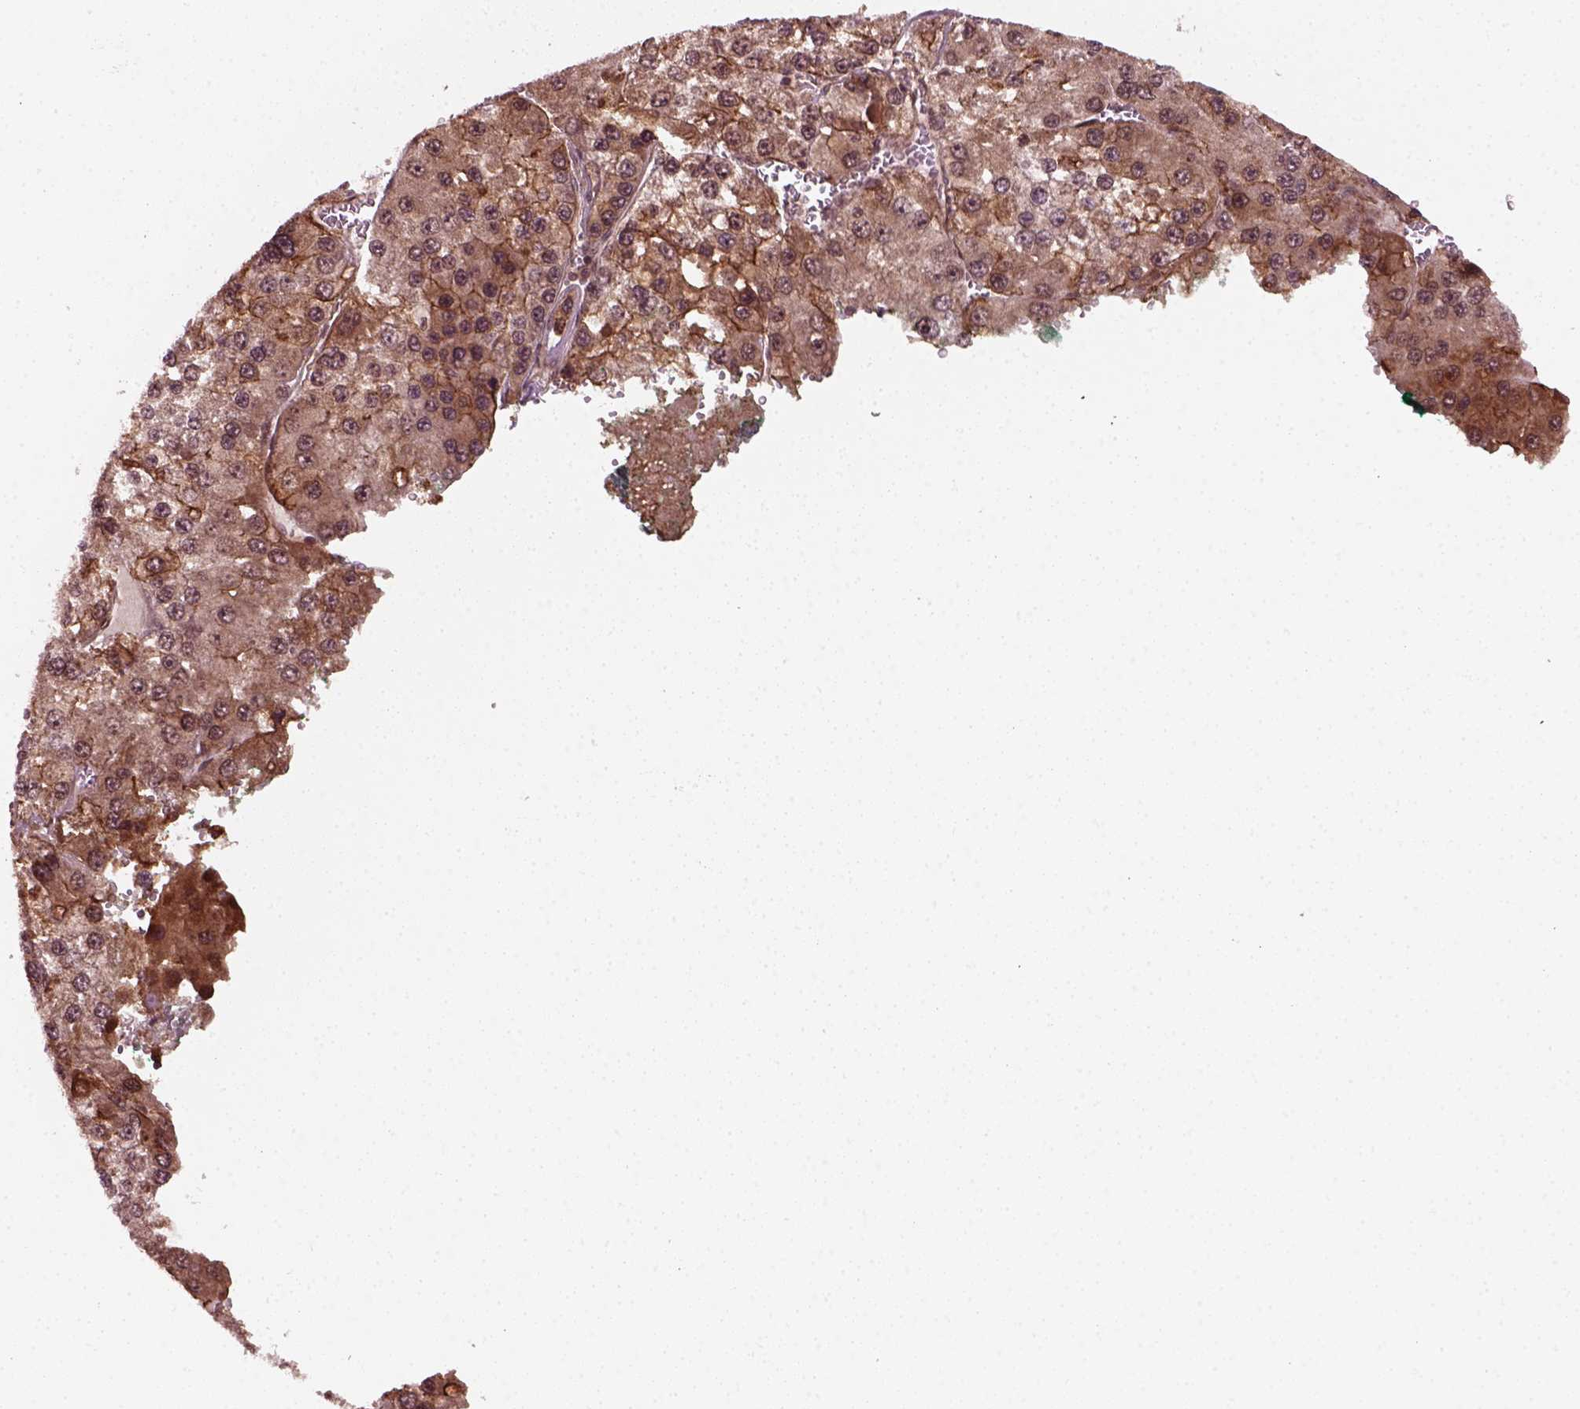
{"staining": {"intensity": "moderate", "quantity": ">75%", "location": "cytoplasmic/membranous"}, "tissue": "liver cancer", "cell_type": "Tumor cells", "image_type": "cancer", "snomed": [{"axis": "morphology", "description": "Carcinoma, Hepatocellular, NOS"}, {"axis": "topography", "description": "Liver"}], "caption": "Moderate cytoplasmic/membranous positivity is present in approximately >75% of tumor cells in liver cancer. The protein is shown in brown color, while the nuclei are stained blue.", "gene": "NUDT9", "patient": {"sex": "female", "age": 73}}